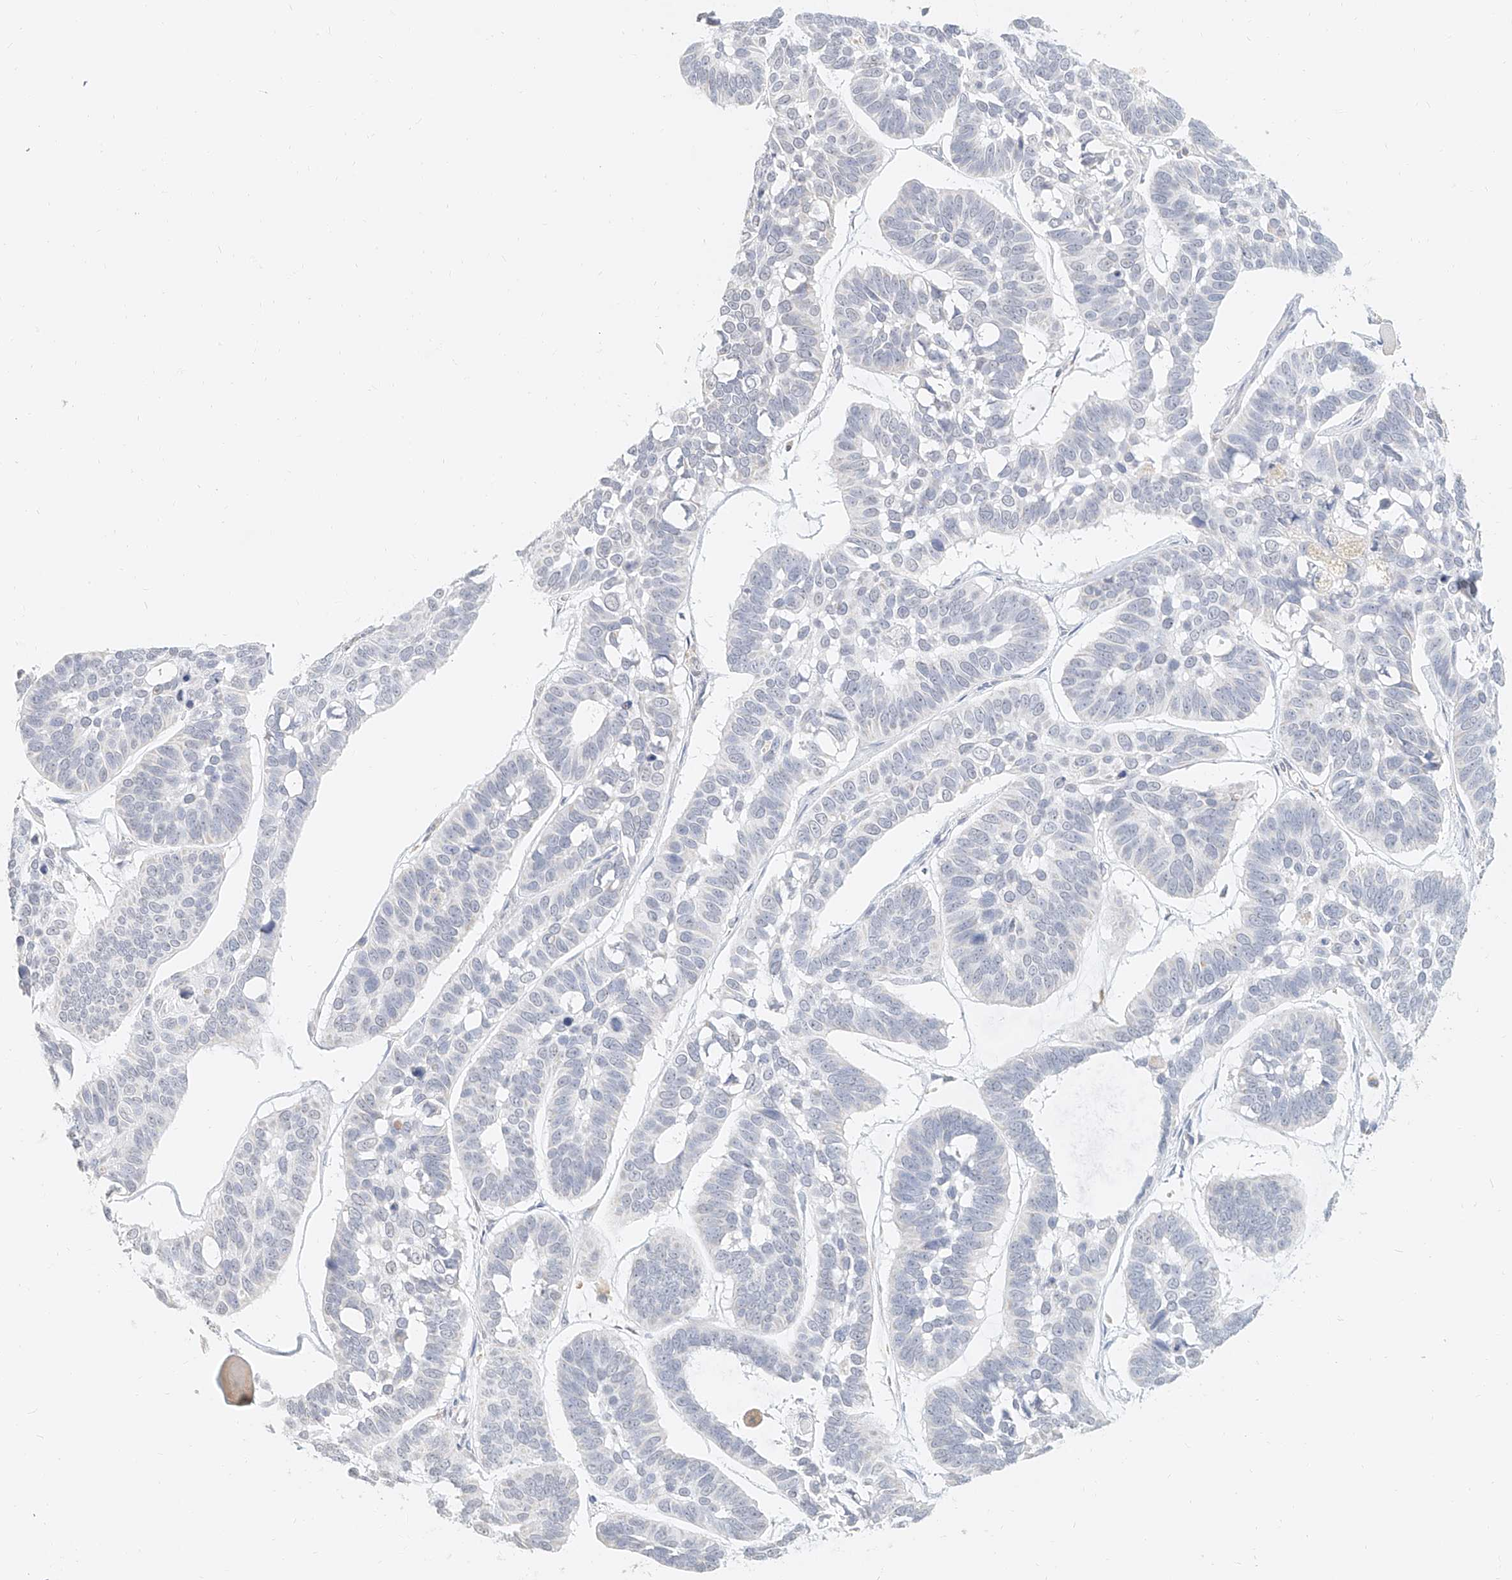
{"staining": {"intensity": "negative", "quantity": "none", "location": "none"}, "tissue": "skin cancer", "cell_type": "Tumor cells", "image_type": "cancer", "snomed": [{"axis": "morphology", "description": "Basal cell carcinoma"}, {"axis": "topography", "description": "Skin"}], "caption": "Protein analysis of skin cancer (basal cell carcinoma) displays no significant positivity in tumor cells.", "gene": "CXorf58", "patient": {"sex": "male", "age": 62}}